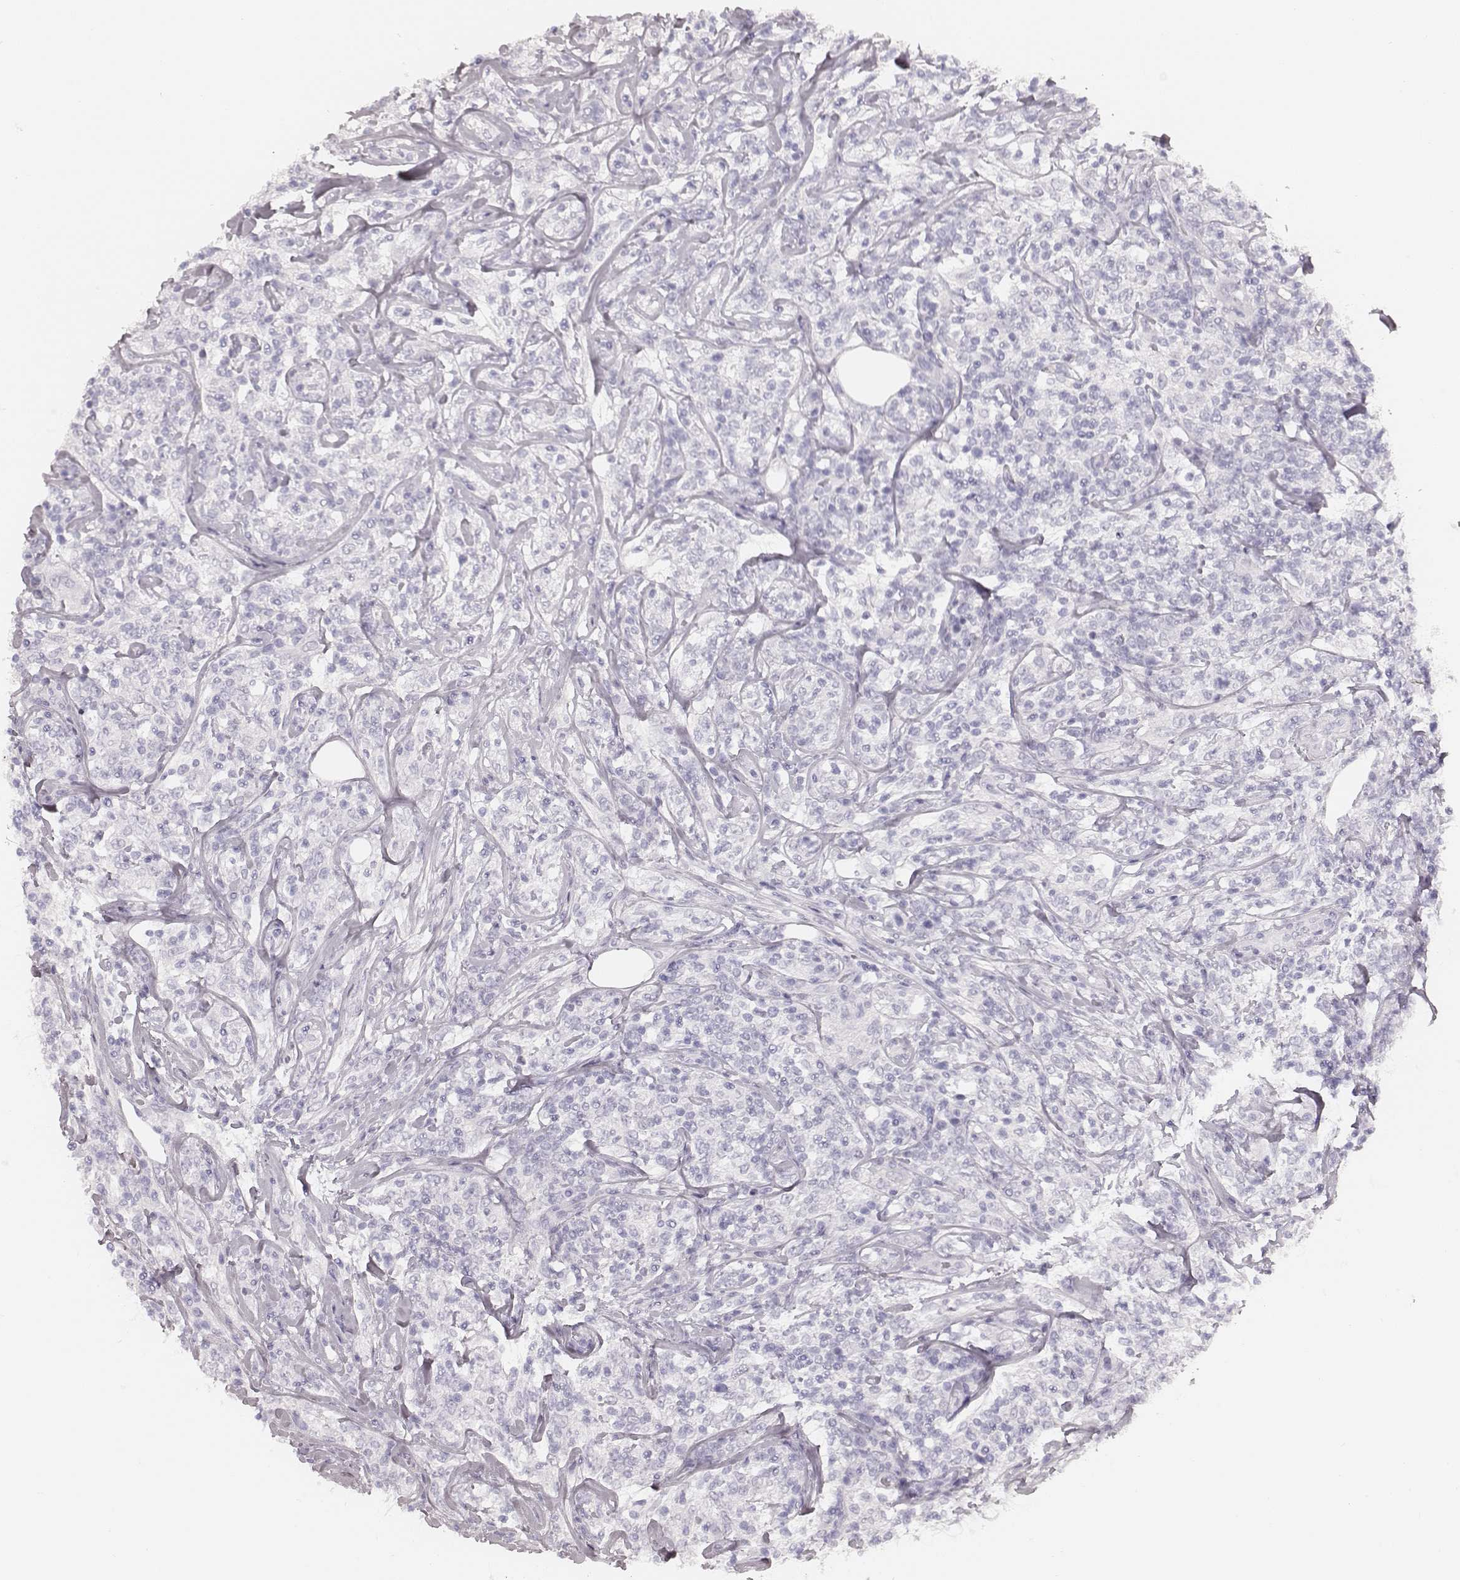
{"staining": {"intensity": "negative", "quantity": "none", "location": "none"}, "tissue": "lymphoma", "cell_type": "Tumor cells", "image_type": "cancer", "snomed": [{"axis": "morphology", "description": "Malignant lymphoma, non-Hodgkin's type, High grade"}, {"axis": "topography", "description": "Lymph node"}], "caption": "DAB (3,3'-diaminobenzidine) immunohistochemical staining of human malignant lymphoma, non-Hodgkin's type (high-grade) shows no significant expression in tumor cells.", "gene": "KRT34", "patient": {"sex": "female", "age": 84}}